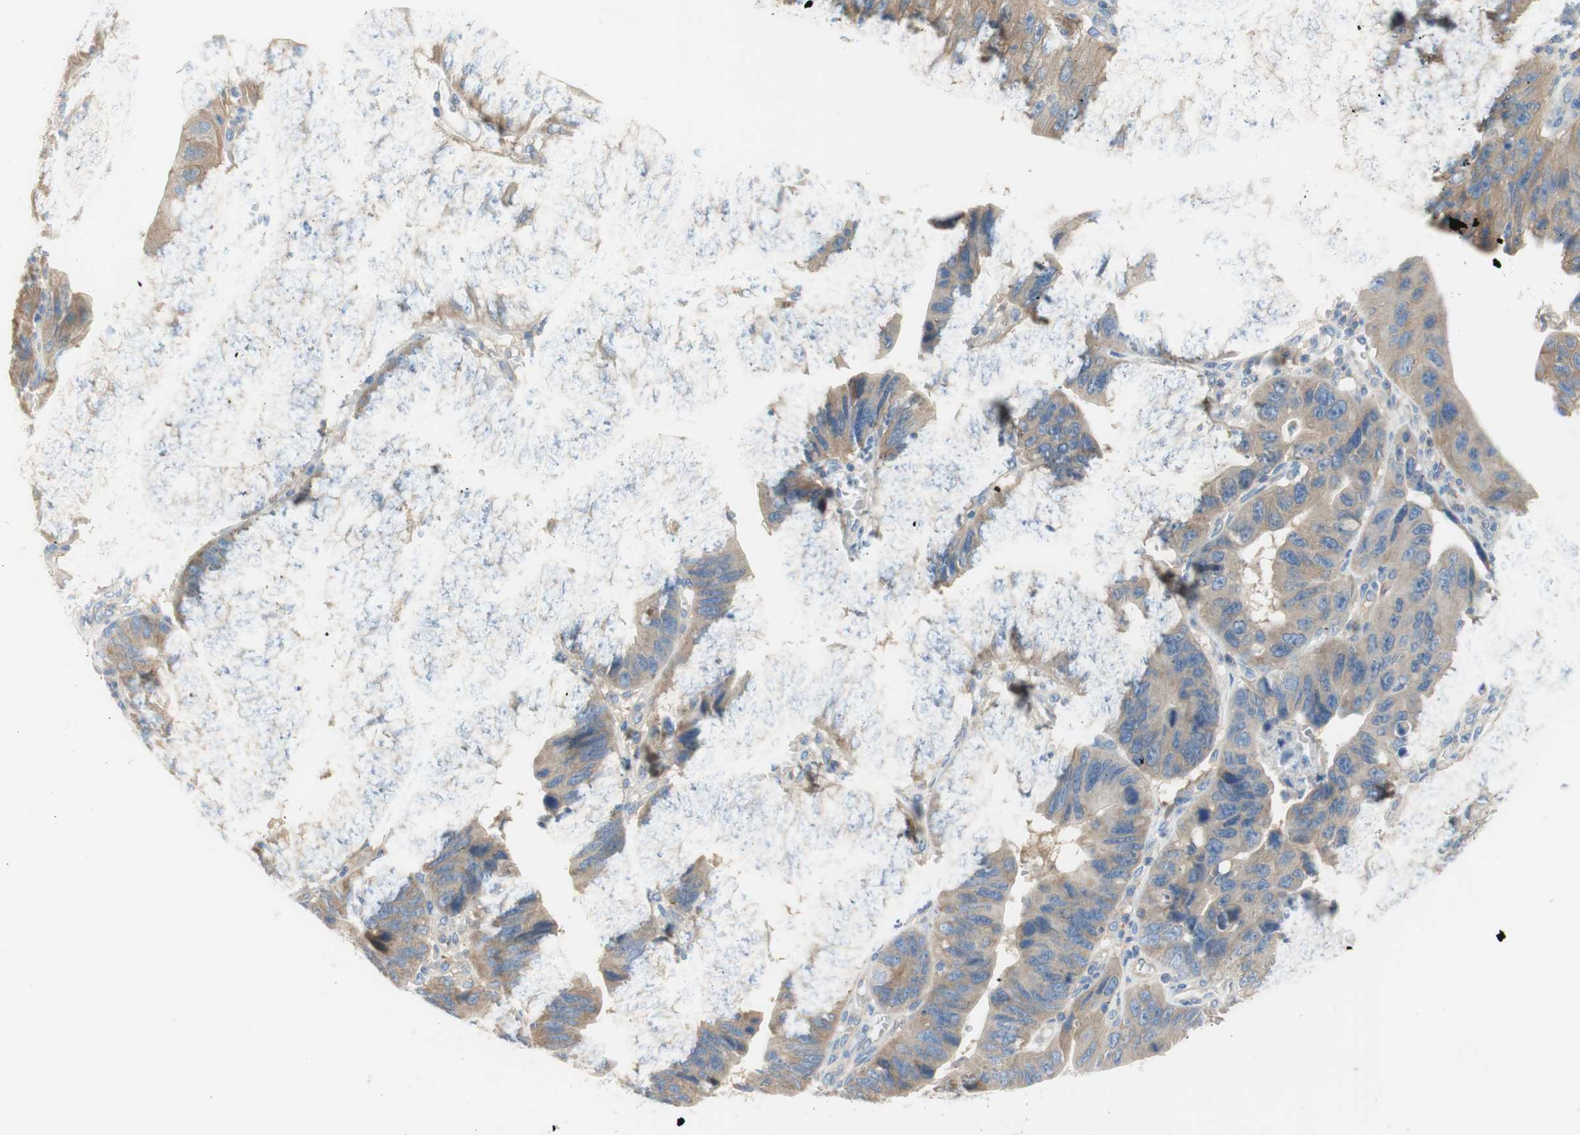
{"staining": {"intensity": "moderate", "quantity": ">75%", "location": "cytoplasmic/membranous"}, "tissue": "stomach cancer", "cell_type": "Tumor cells", "image_type": "cancer", "snomed": [{"axis": "morphology", "description": "Adenocarcinoma, NOS"}, {"axis": "topography", "description": "Stomach"}], "caption": "A high-resolution histopathology image shows immunohistochemistry (IHC) staining of adenocarcinoma (stomach), which displays moderate cytoplasmic/membranous expression in approximately >75% of tumor cells.", "gene": "ATP2B1", "patient": {"sex": "male", "age": 59}}